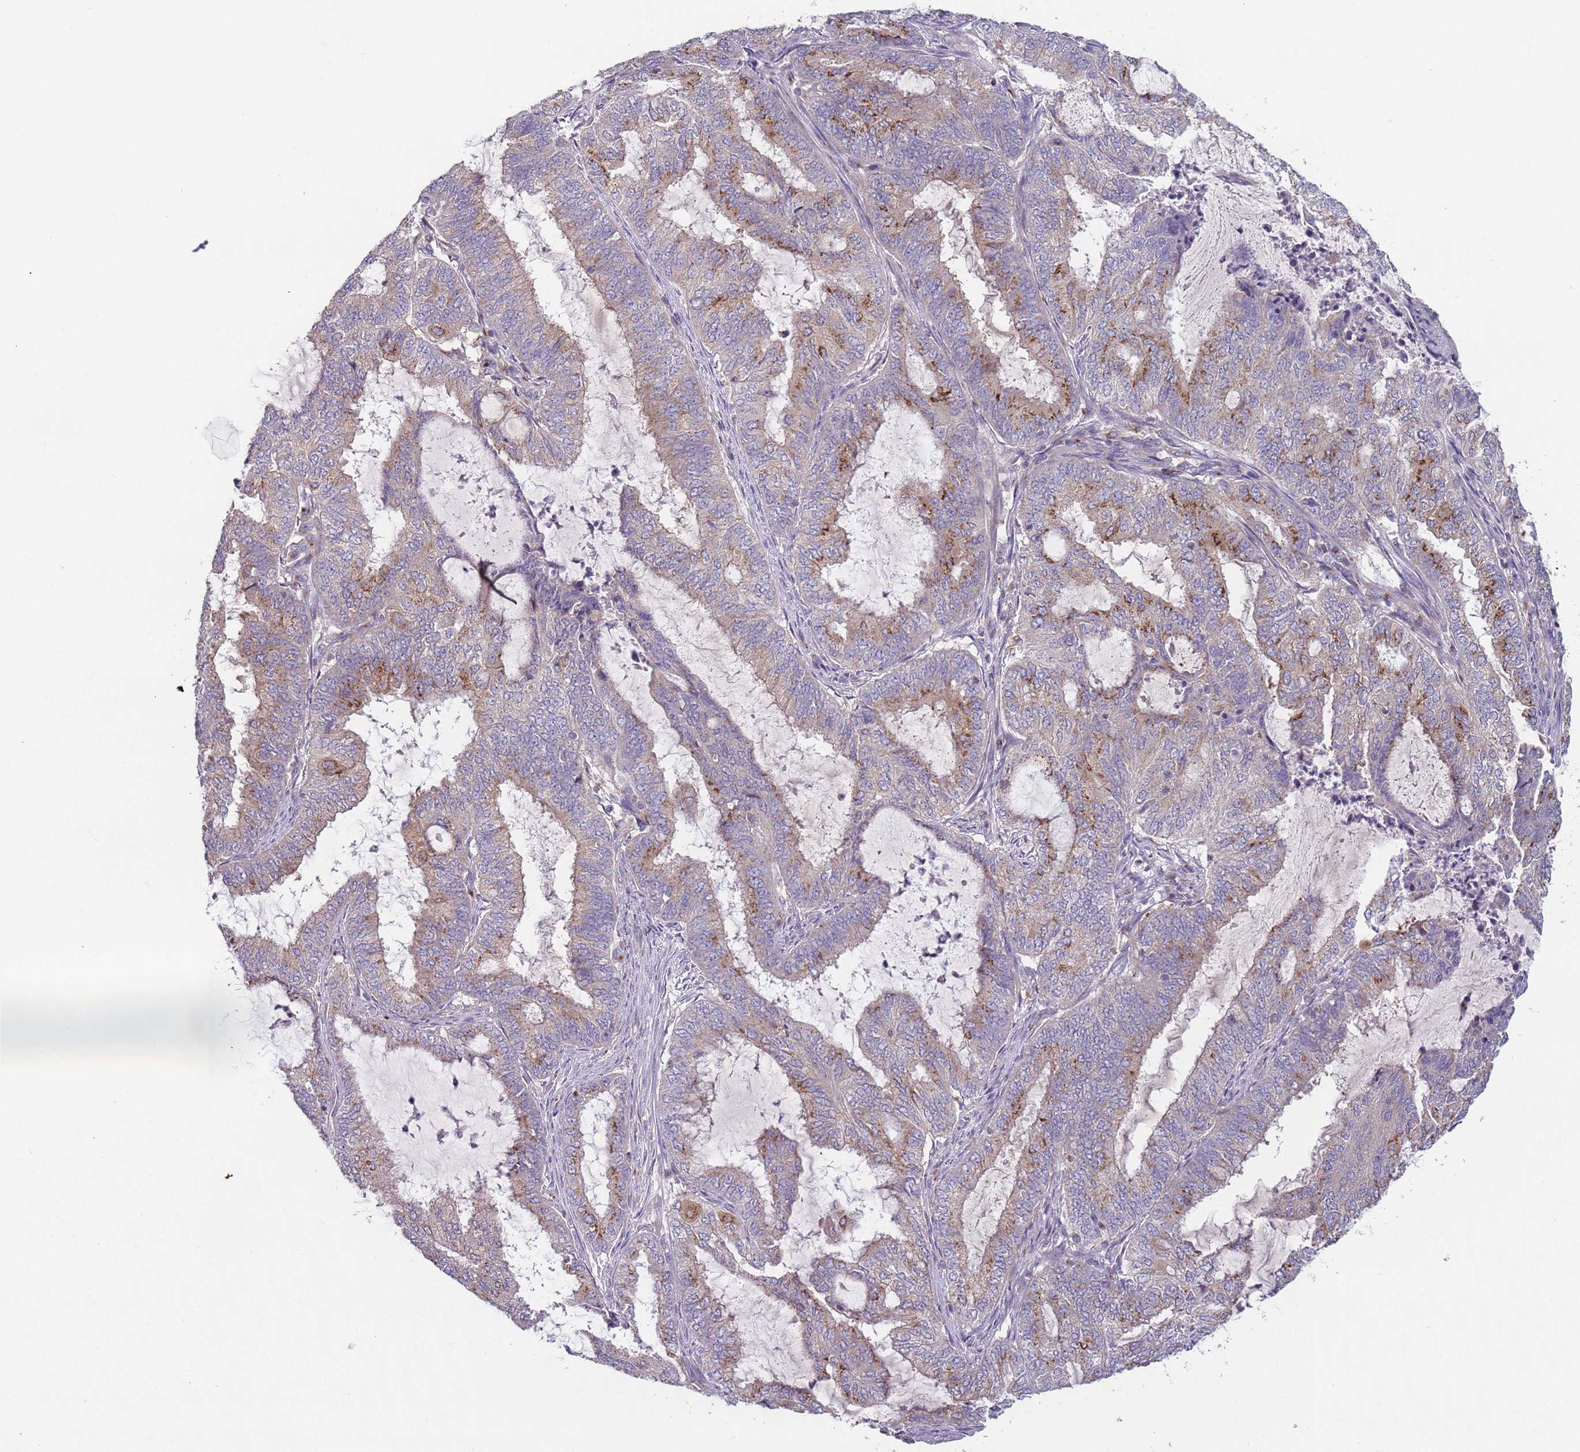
{"staining": {"intensity": "strong", "quantity": "<25%", "location": "cytoplasmic/membranous"}, "tissue": "endometrial cancer", "cell_type": "Tumor cells", "image_type": "cancer", "snomed": [{"axis": "morphology", "description": "Adenocarcinoma, NOS"}, {"axis": "topography", "description": "Endometrium"}], "caption": "Immunohistochemistry (IHC) micrograph of endometrial cancer stained for a protein (brown), which shows medium levels of strong cytoplasmic/membranous positivity in about <25% of tumor cells.", "gene": "AKTIP", "patient": {"sex": "female", "age": 51}}